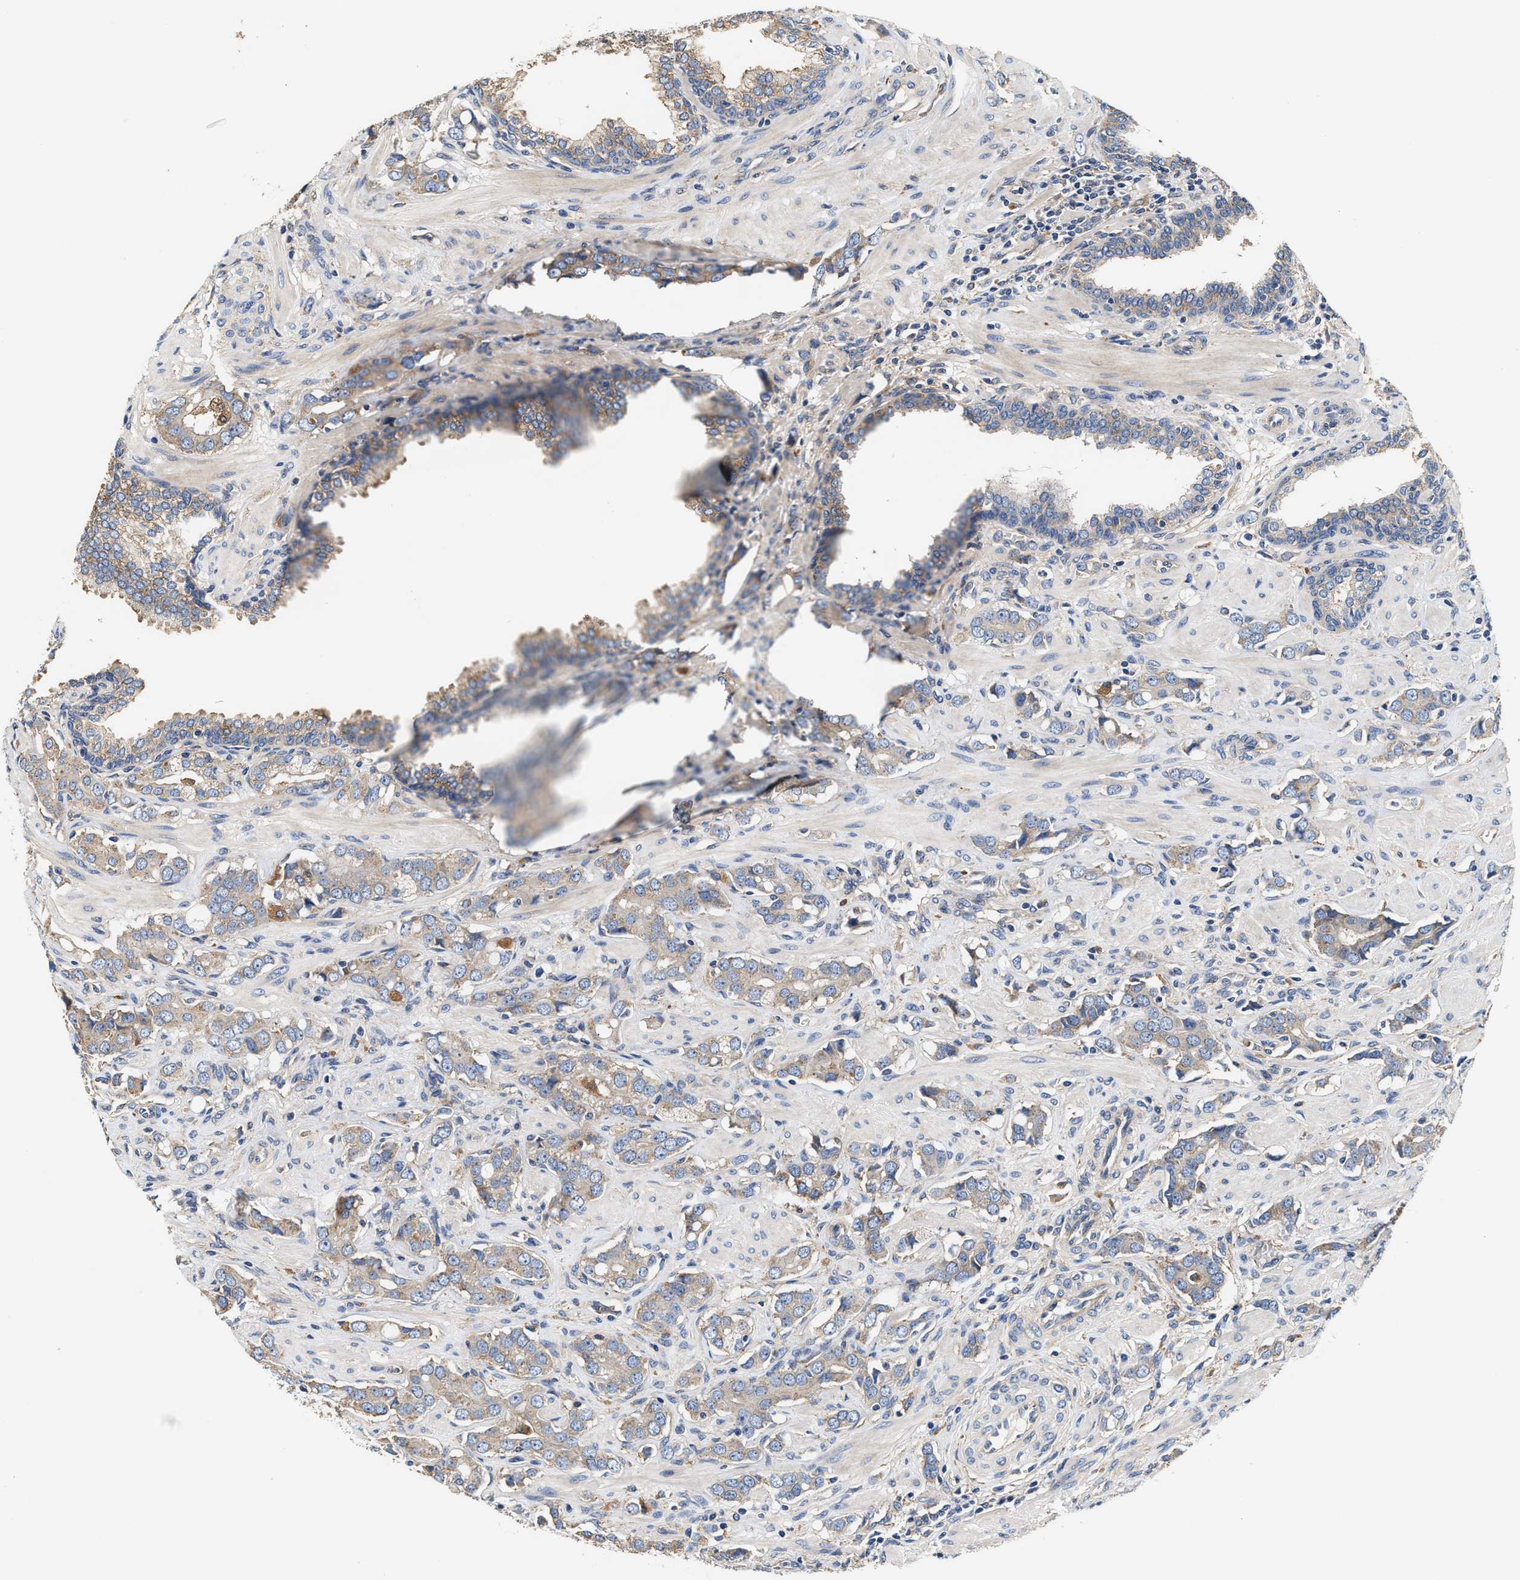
{"staining": {"intensity": "weak", "quantity": ">75%", "location": "cytoplasmic/membranous"}, "tissue": "prostate cancer", "cell_type": "Tumor cells", "image_type": "cancer", "snomed": [{"axis": "morphology", "description": "Adenocarcinoma, High grade"}, {"axis": "topography", "description": "Prostate"}], "caption": "This is an image of IHC staining of prostate high-grade adenocarcinoma, which shows weak positivity in the cytoplasmic/membranous of tumor cells.", "gene": "KLB", "patient": {"sex": "male", "age": 52}}